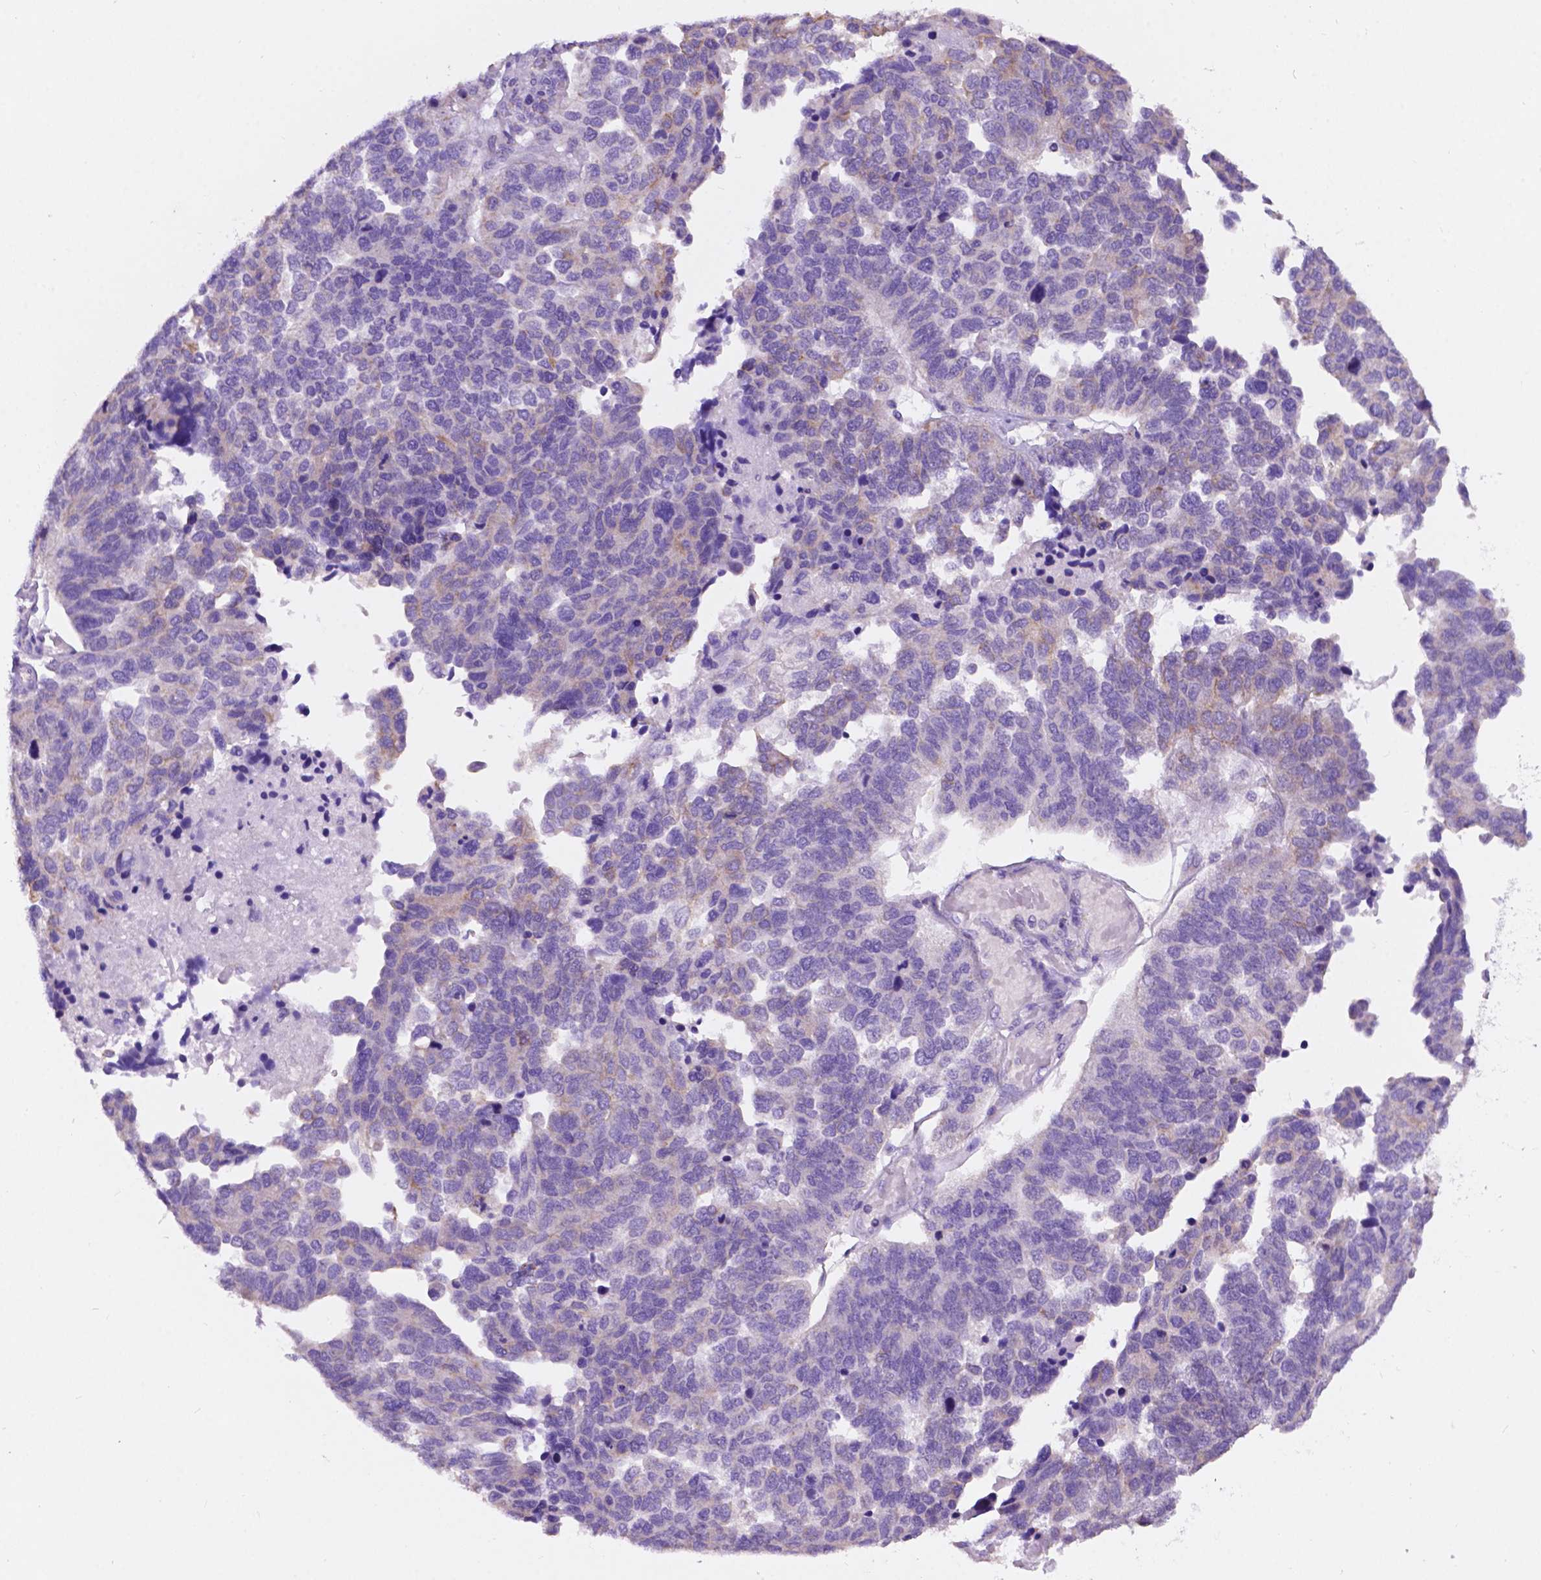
{"staining": {"intensity": "negative", "quantity": "none", "location": "none"}, "tissue": "ovarian cancer", "cell_type": "Tumor cells", "image_type": "cancer", "snomed": [{"axis": "morphology", "description": "Cystadenocarcinoma, serous, NOS"}, {"axis": "topography", "description": "Ovary"}], "caption": "Immunohistochemistry (IHC) micrograph of ovarian cancer (serous cystadenocarcinoma) stained for a protein (brown), which demonstrates no staining in tumor cells.", "gene": "TRPV5", "patient": {"sex": "female", "age": 64}}